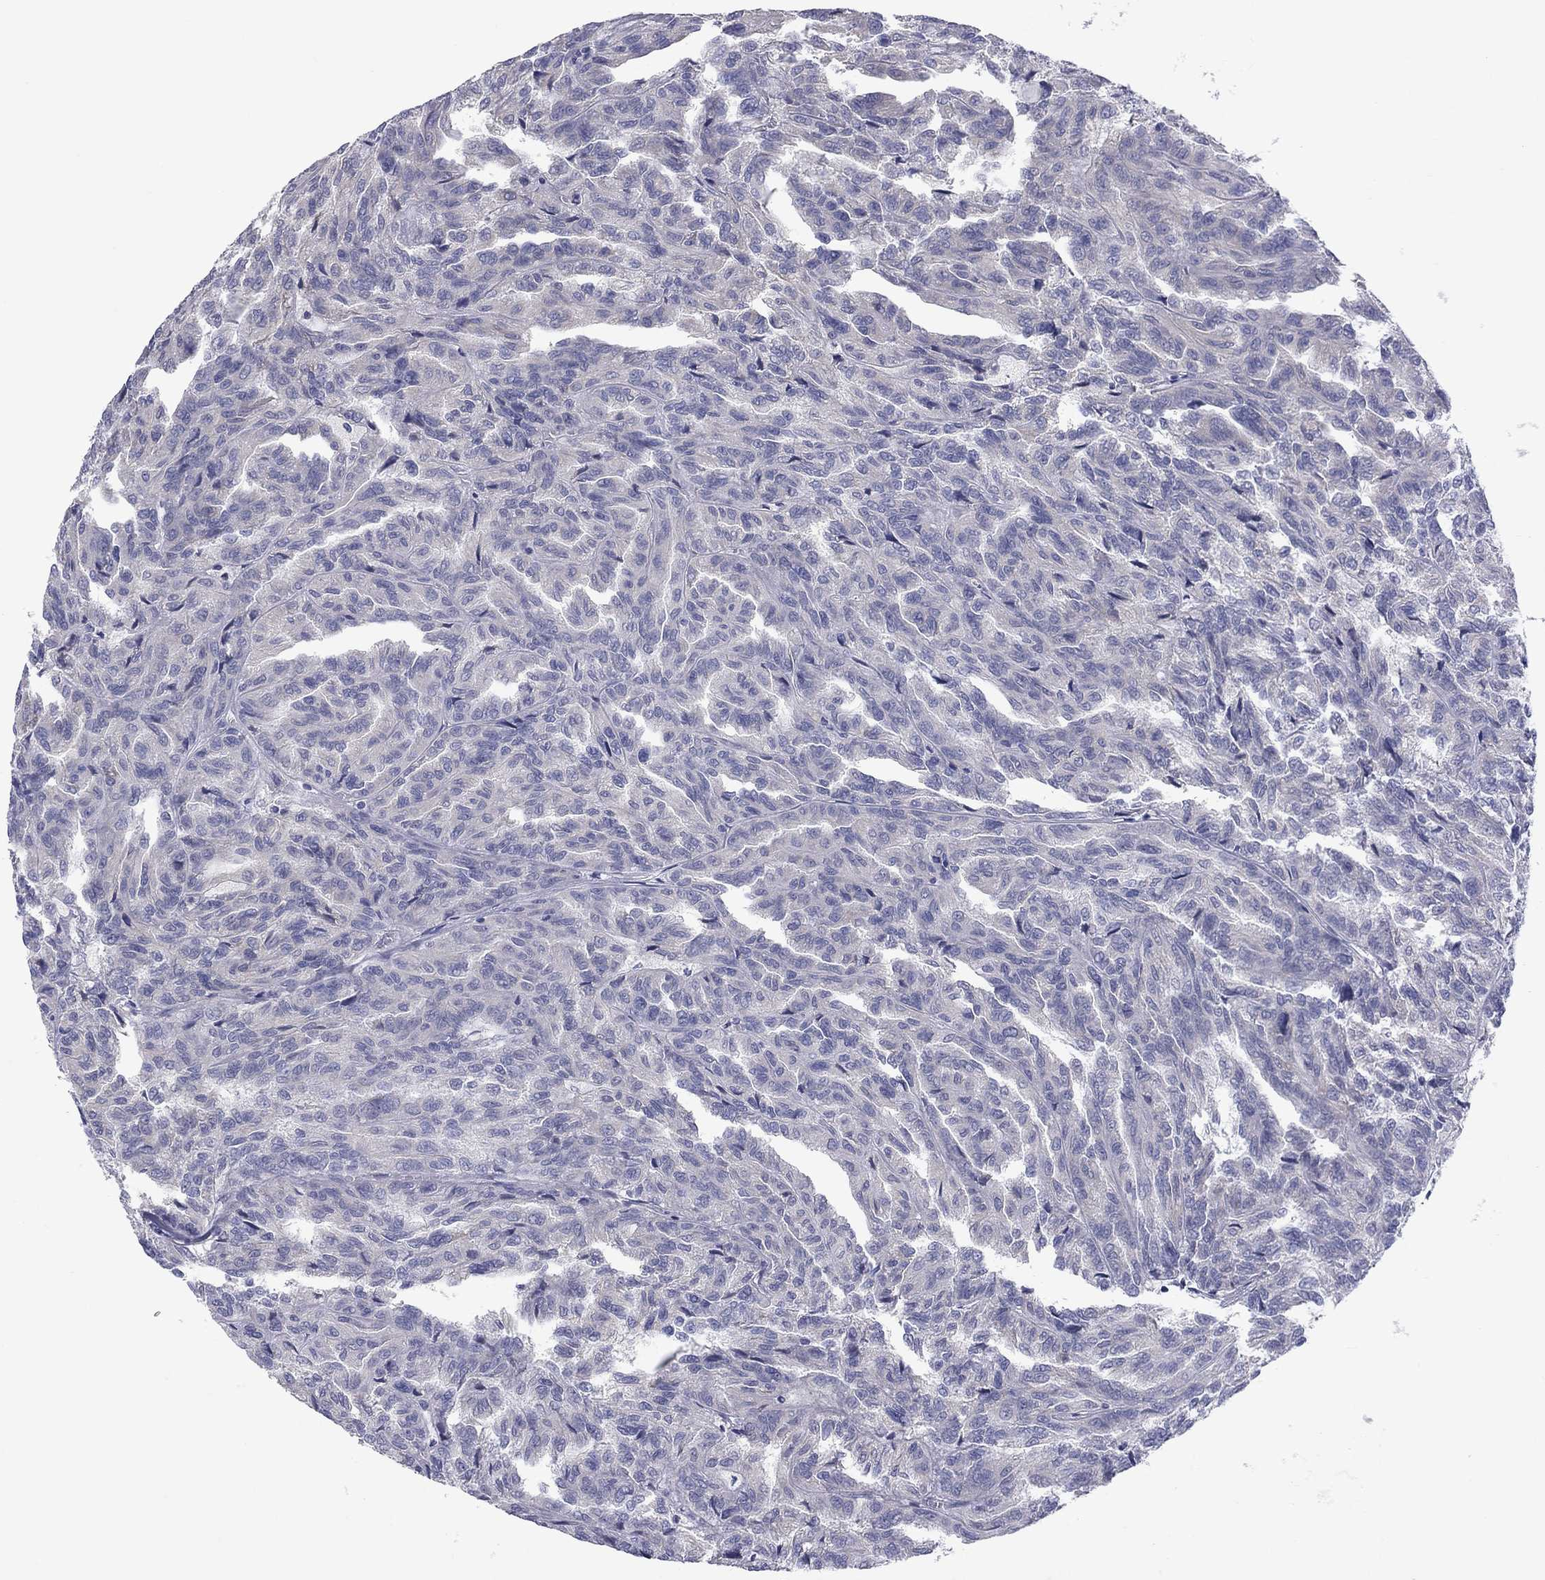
{"staining": {"intensity": "negative", "quantity": "none", "location": "none"}, "tissue": "renal cancer", "cell_type": "Tumor cells", "image_type": "cancer", "snomed": [{"axis": "morphology", "description": "Adenocarcinoma, NOS"}, {"axis": "topography", "description": "Kidney"}], "caption": "This micrograph is of renal cancer (adenocarcinoma) stained with IHC to label a protein in brown with the nuclei are counter-stained blue. There is no expression in tumor cells.", "gene": "TMPRSS11A", "patient": {"sex": "male", "age": 79}}